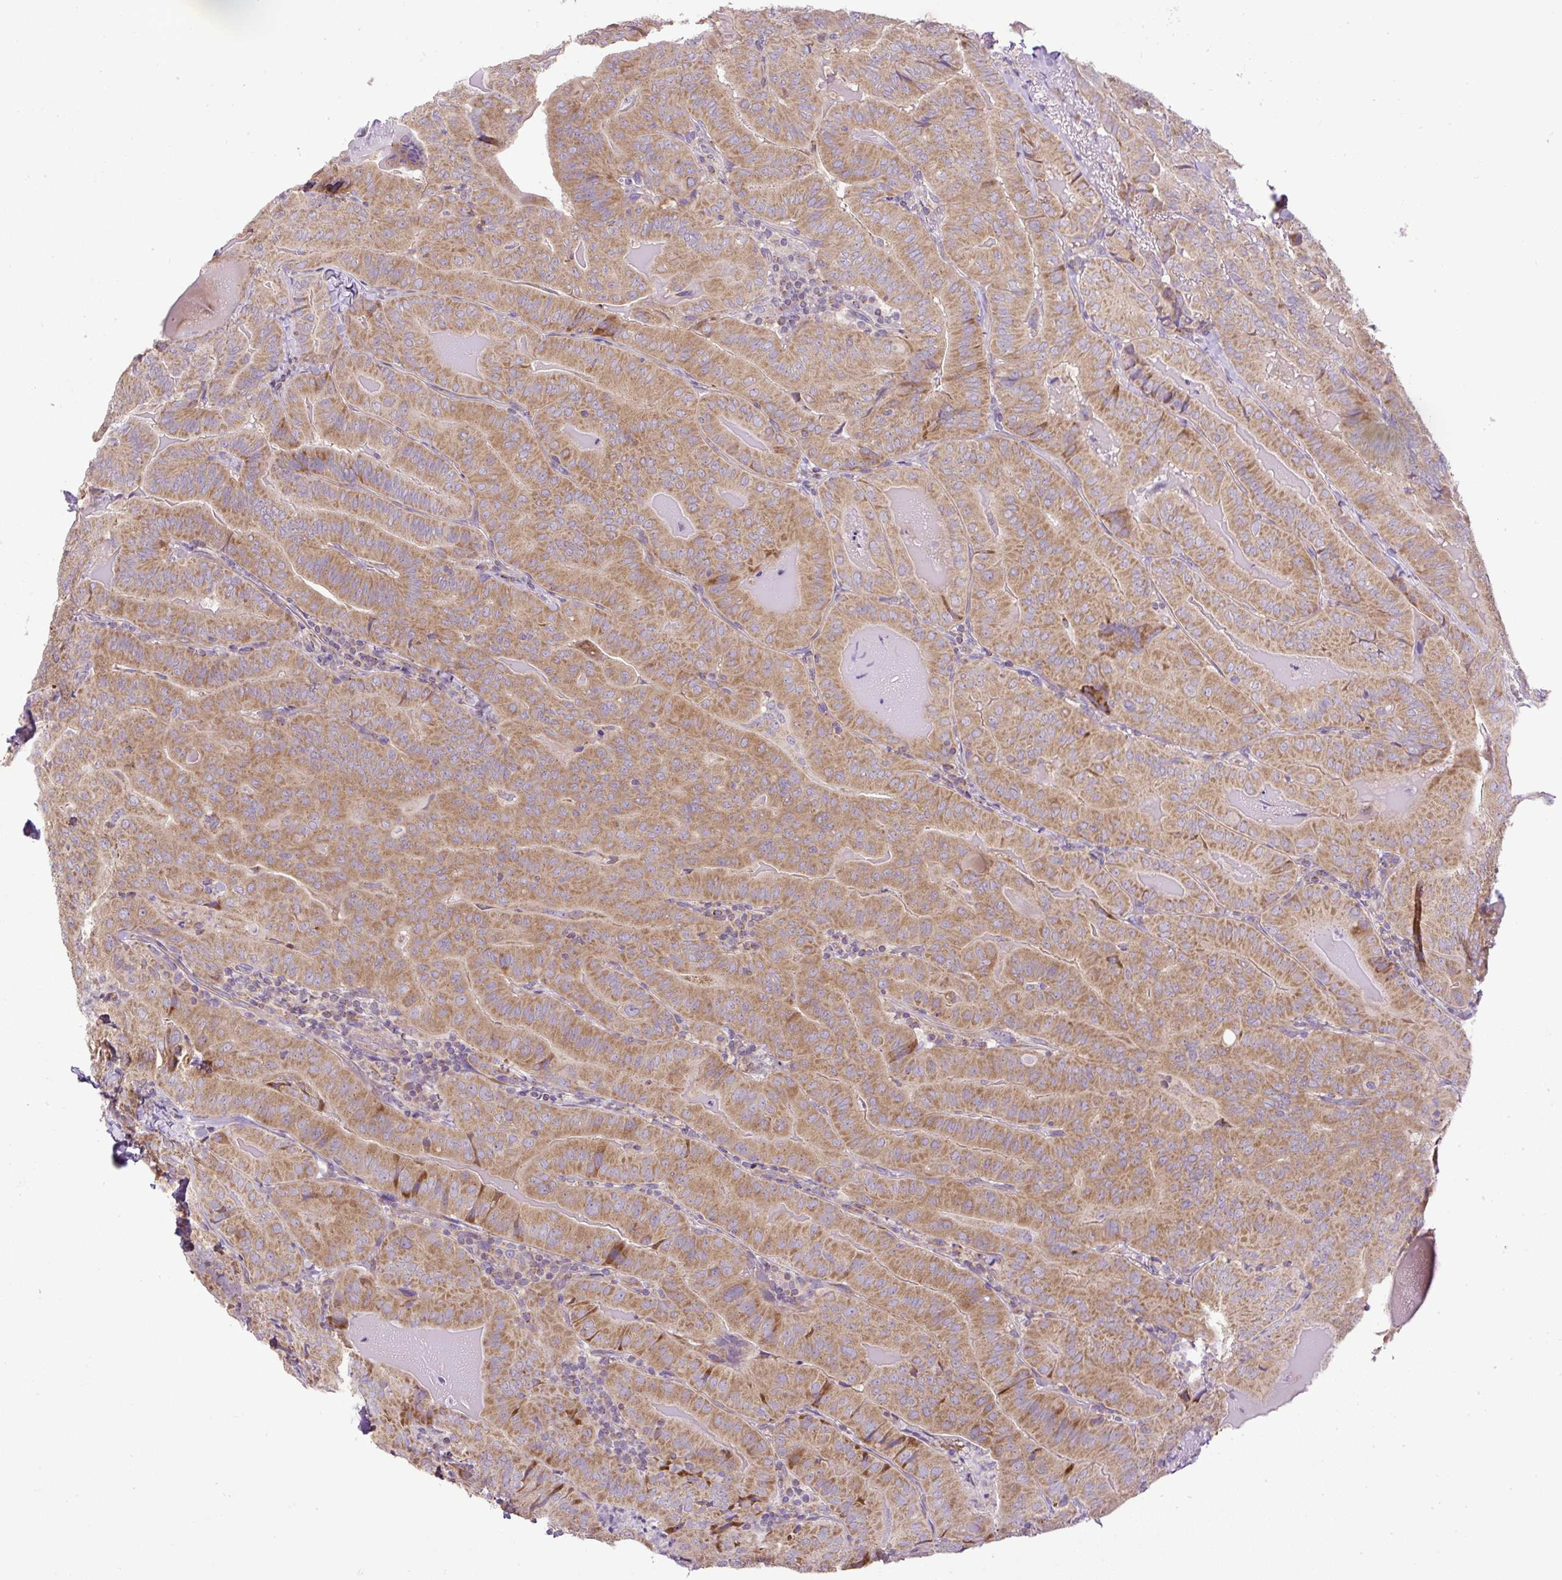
{"staining": {"intensity": "moderate", "quantity": ">75%", "location": "cytoplasmic/membranous"}, "tissue": "thyroid cancer", "cell_type": "Tumor cells", "image_type": "cancer", "snomed": [{"axis": "morphology", "description": "Papillary adenocarcinoma, NOS"}, {"axis": "topography", "description": "Thyroid gland"}], "caption": "Immunohistochemistry of human thyroid cancer (papillary adenocarcinoma) shows medium levels of moderate cytoplasmic/membranous expression in about >75% of tumor cells.", "gene": "ZNF547", "patient": {"sex": "female", "age": 68}}